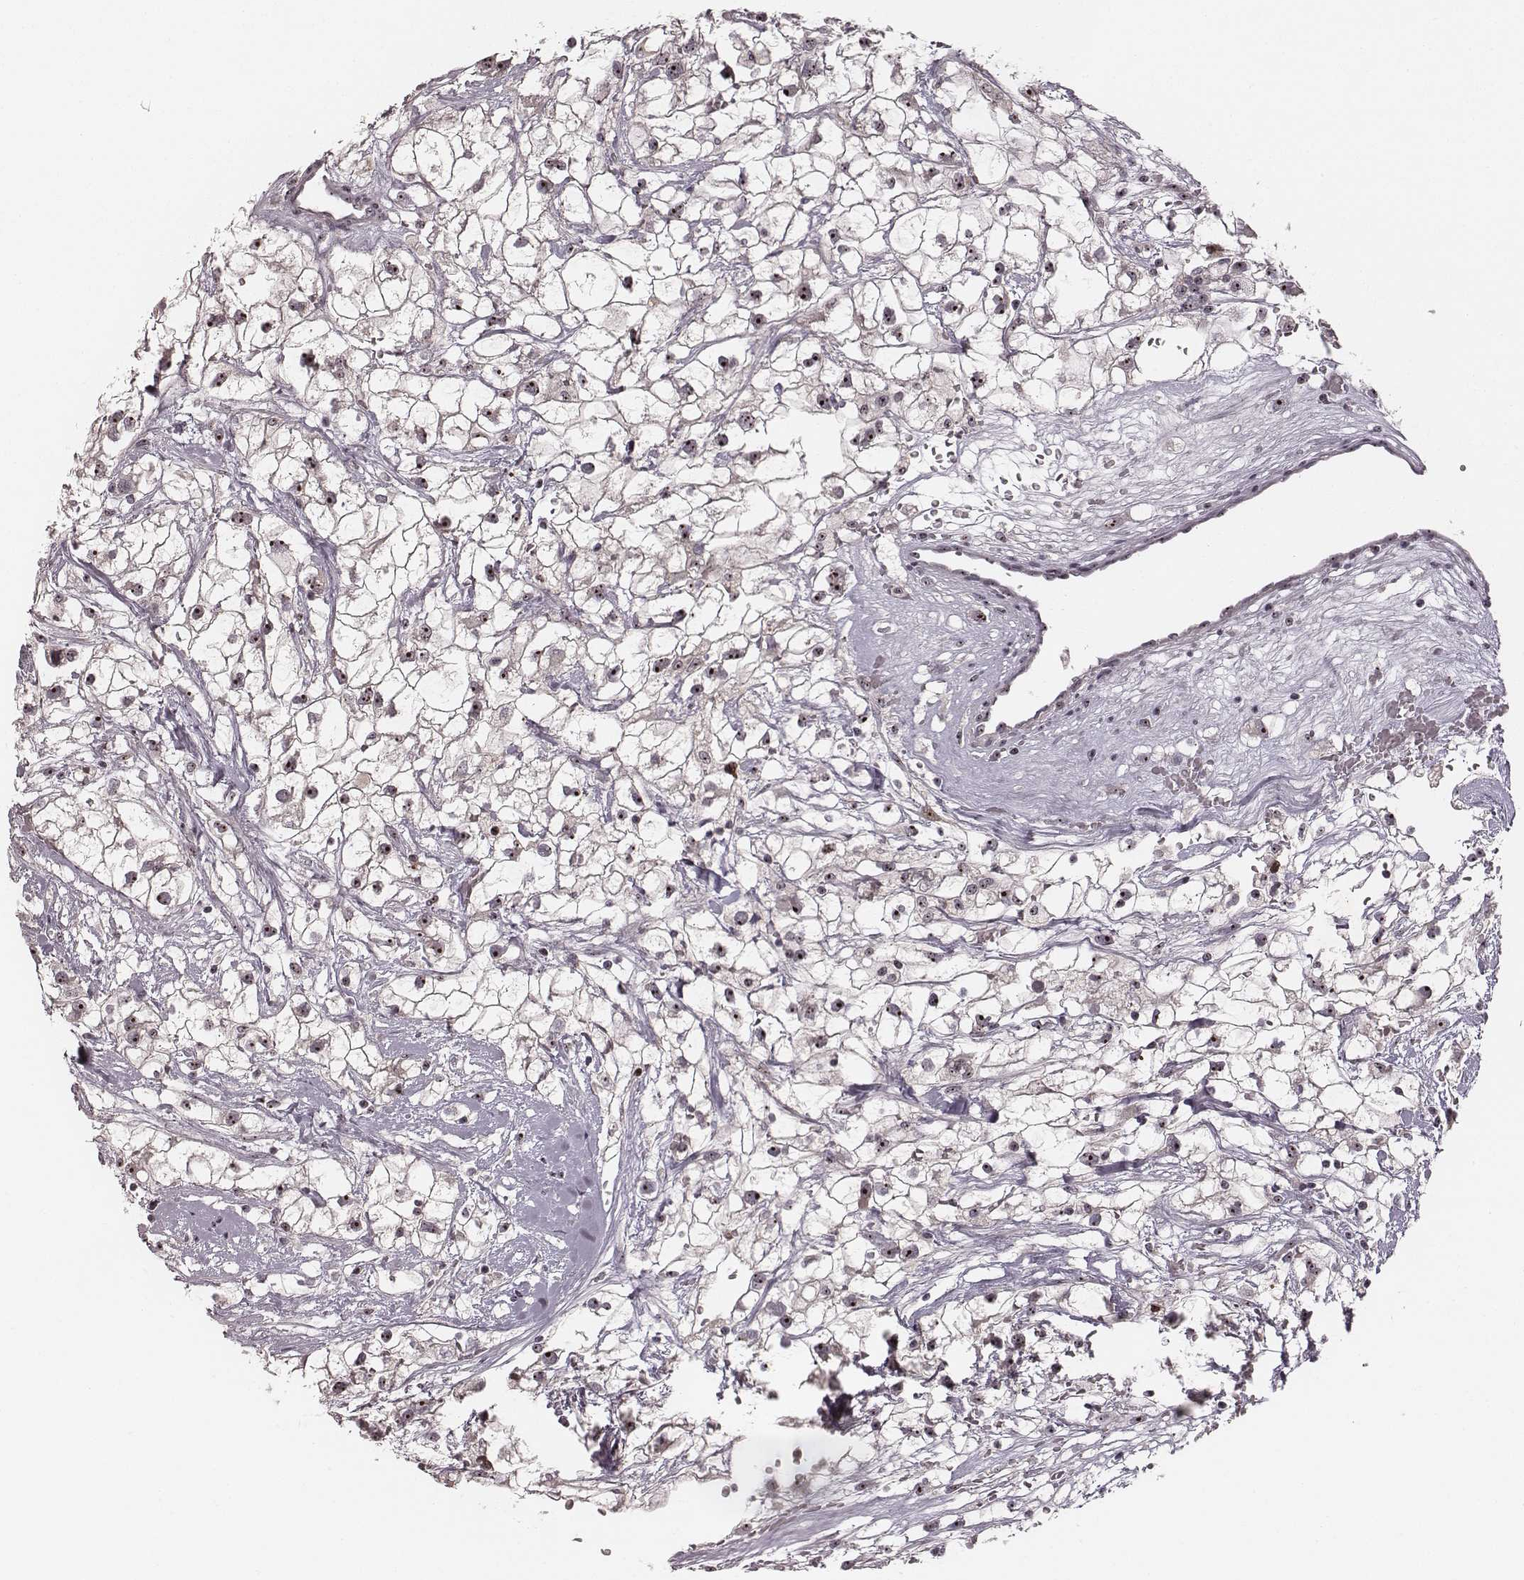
{"staining": {"intensity": "moderate", "quantity": ">75%", "location": "nuclear"}, "tissue": "renal cancer", "cell_type": "Tumor cells", "image_type": "cancer", "snomed": [{"axis": "morphology", "description": "Adenocarcinoma, NOS"}, {"axis": "topography", "description": "Kidney"}], "caption": "The photomicrograph shows immunohistochemical staining of renal cancer. There is moderate nuclear staining is appreciated in approximately >75% of tumor cells. The staining was performed using DAB (3,3'-diaminobenzidine) to visualize the protein expression in brown, while the nuclei were stained in blue with hematoxylin (Magnification: 20x).", "gene": "NOP56", "patient": {"sex": "male", "age": 59}}